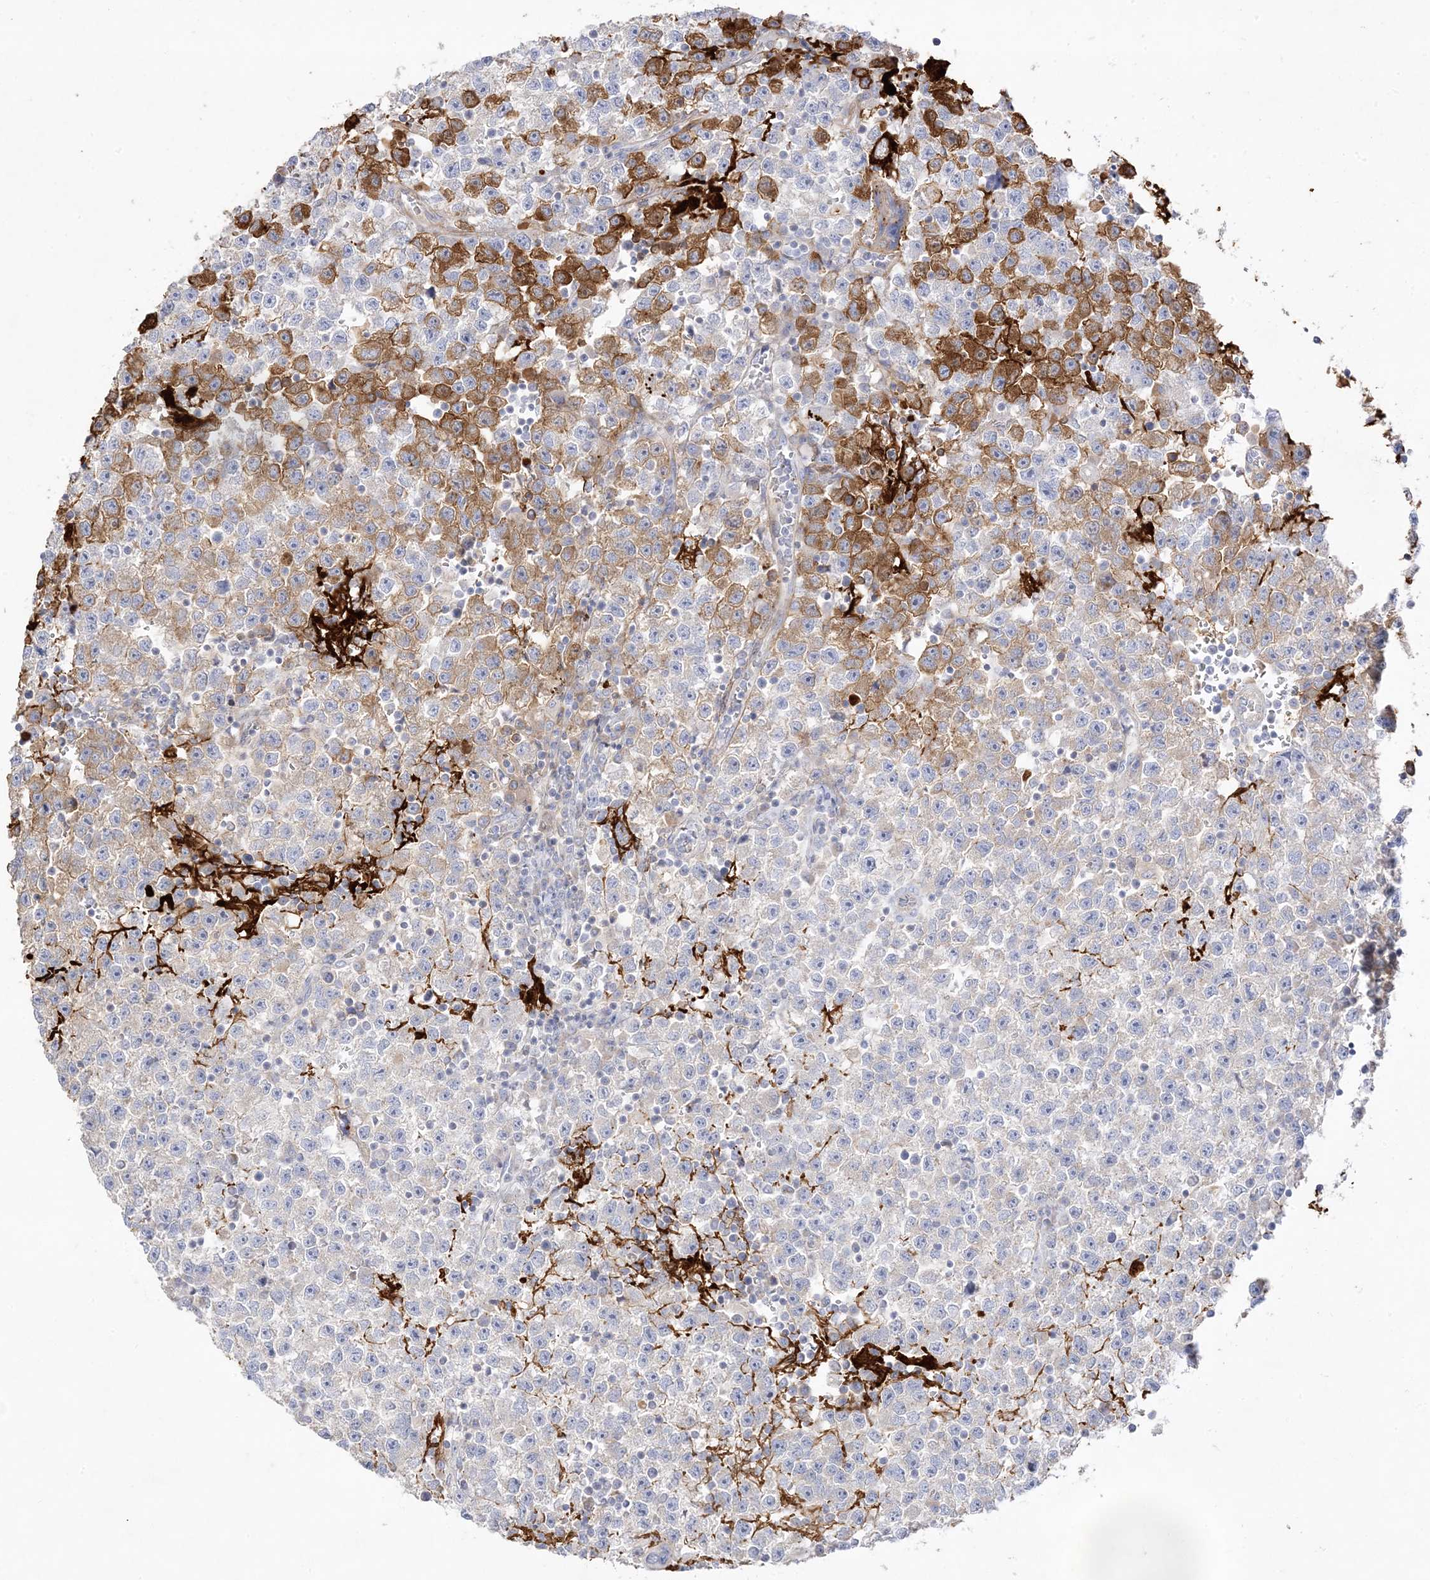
{"staining": {"intensity": "moderate", "quantity": "<25%", "location": "cytoplasmic/membranous"}, "tissue": "testis cancer", "cell_type": "Tumor cells", "image_type": "cancer", "snomed": [{"axis": "morphology", "description": "Seminoma, NOS"}, {"axis": "topography", "description": "Testis"}], "caption": "IHC histopathology image of neoplastic tissue: human seminoma (testis) stained using IHC shows low levels of moderate protein expression localized specifically in the cytoplasmic/membranous of tumor cells, appearing as a cytoplasmic/membranous brown color.", "gene": "TRANK1", "patient": {"sex": "male", "age": 22}}